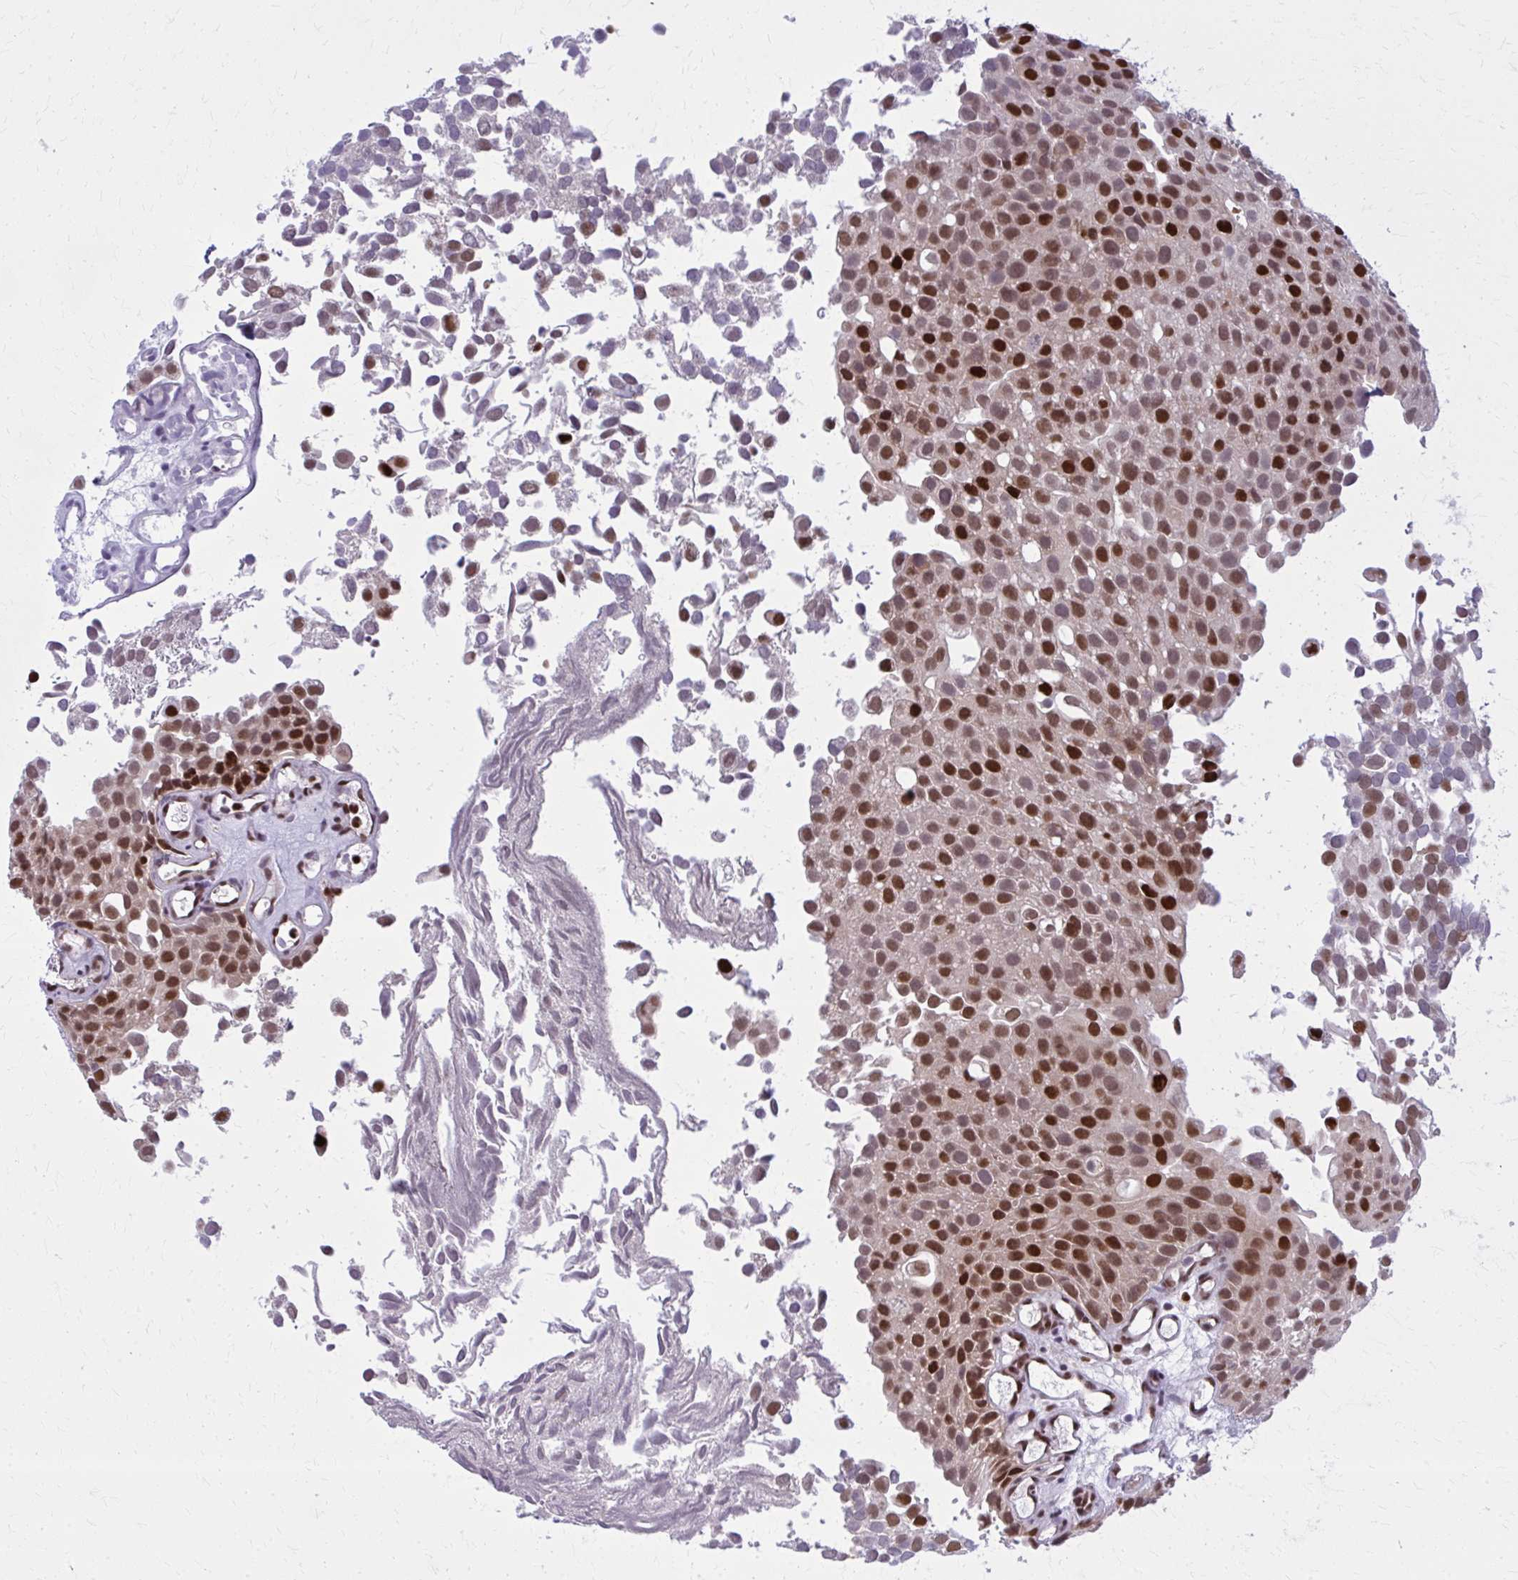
{"staining": {"intensity": "strong", "quantity": ">75%", "location": "nuclear"}, "tissue": "urothelial cancer", "cell_type": "Tumor cells", "image_type": "cancer", "snomed": [{"axis": "morphology", "description": "Urothelial carcinoma, Low grade"}, {"axis": "topography", "description": "Urinary bladder"}], "caption": "Protein analysis of urothelial cancer tissue shows strong nuclear staining in approximately >75% of tumor cells.", "gene": "ZNF559", "patient": {"sex": "male", "age": 88}}